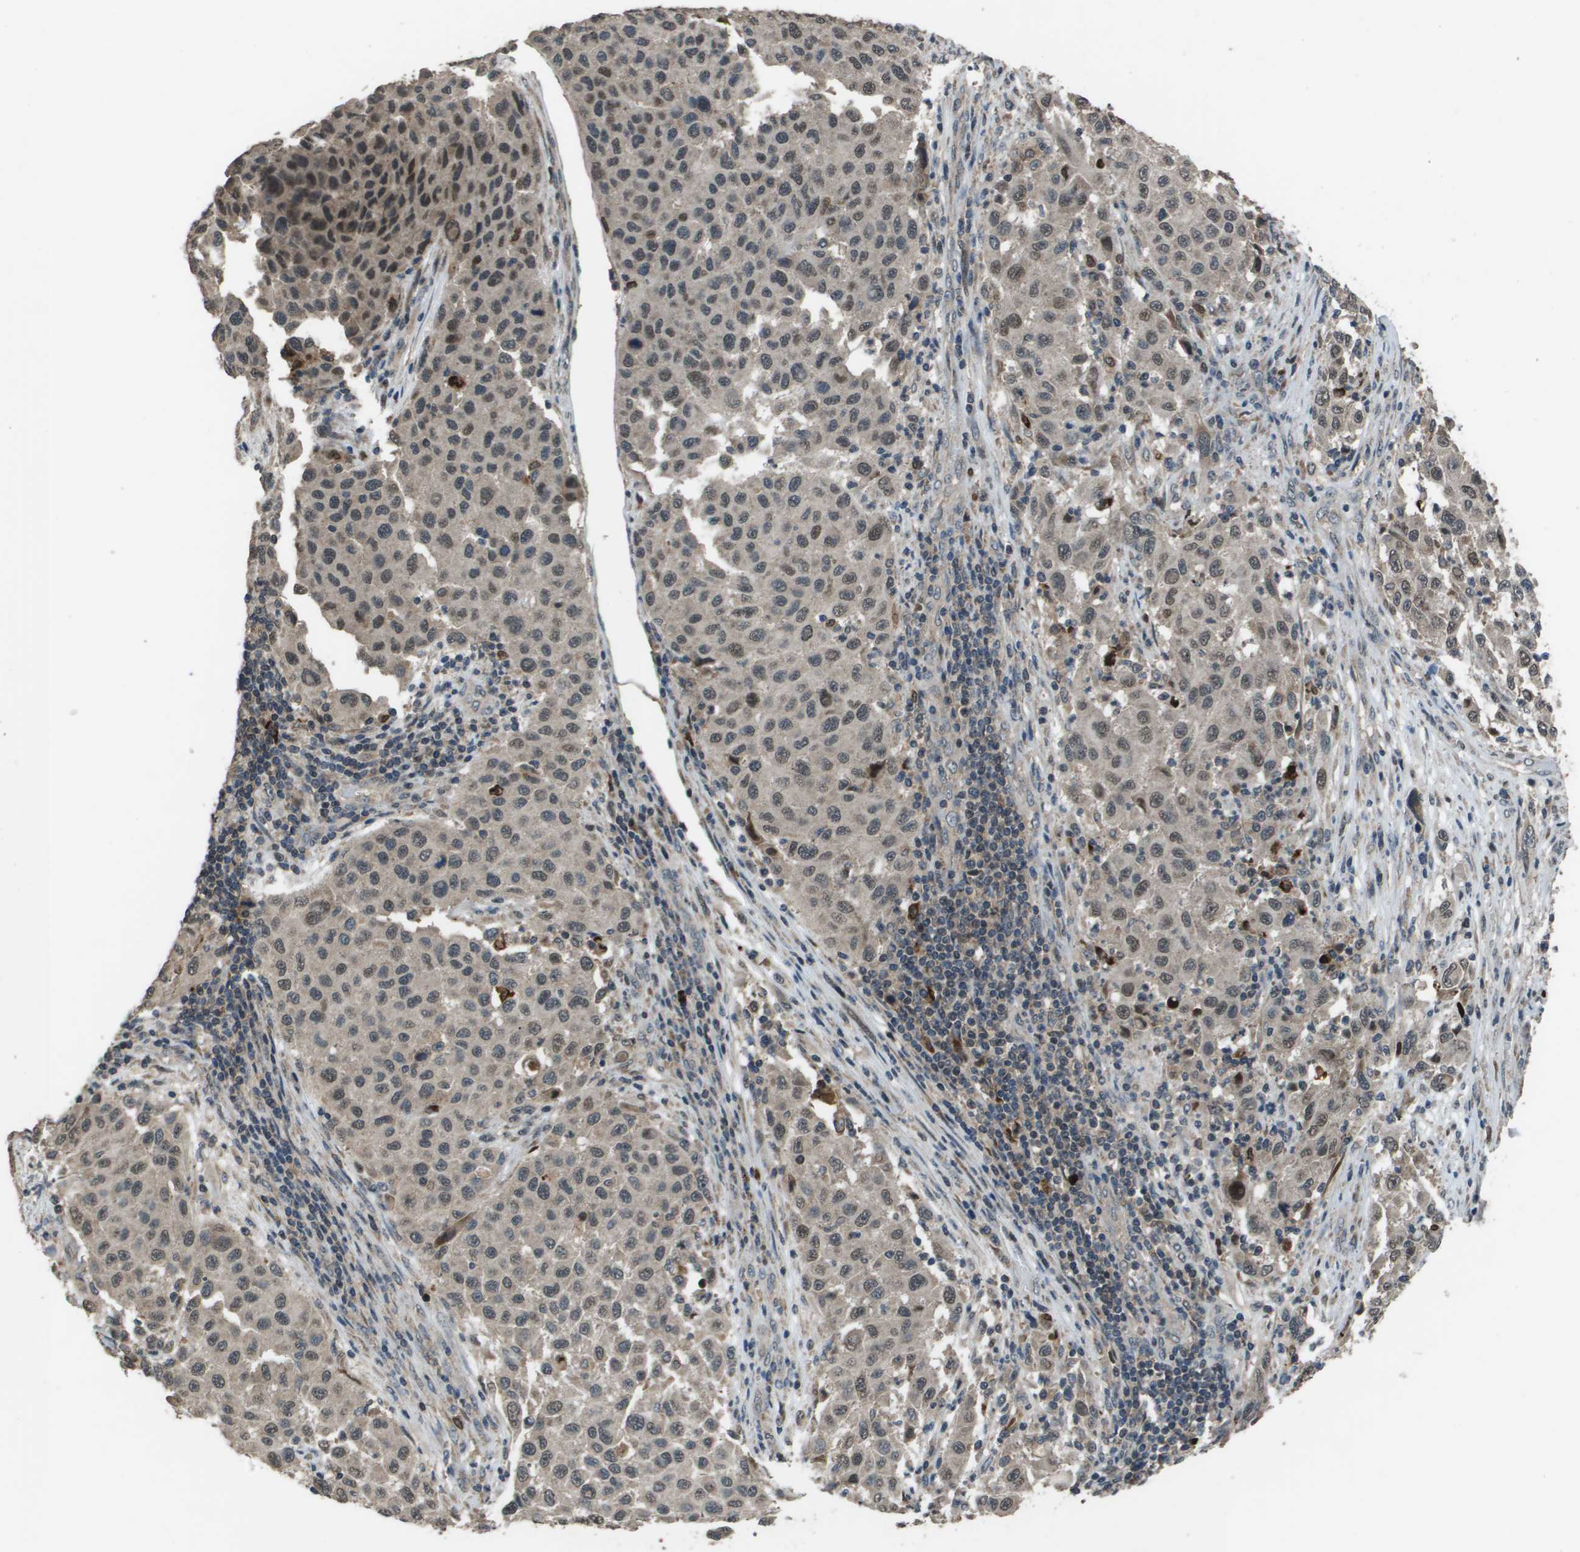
{"staining": {"intensity": "weak", "quantity": "<25%", "location": "nuclear"}, "tissue": "melanoma", "cell_type": "Tumor cells", "image_type": "cancer", "snomed": [{"axis": "morphology", "description": "Malignant melanoma, Metastatic site"}, {"axis": "topography", "description": "Lymph node"}], "caption": "The histopathology image displays no significant expression in tumor cells of malignant melanoma (metastatic site).", "gene": "GOSR2", "patient": {"sex": "male", "age": 61}}